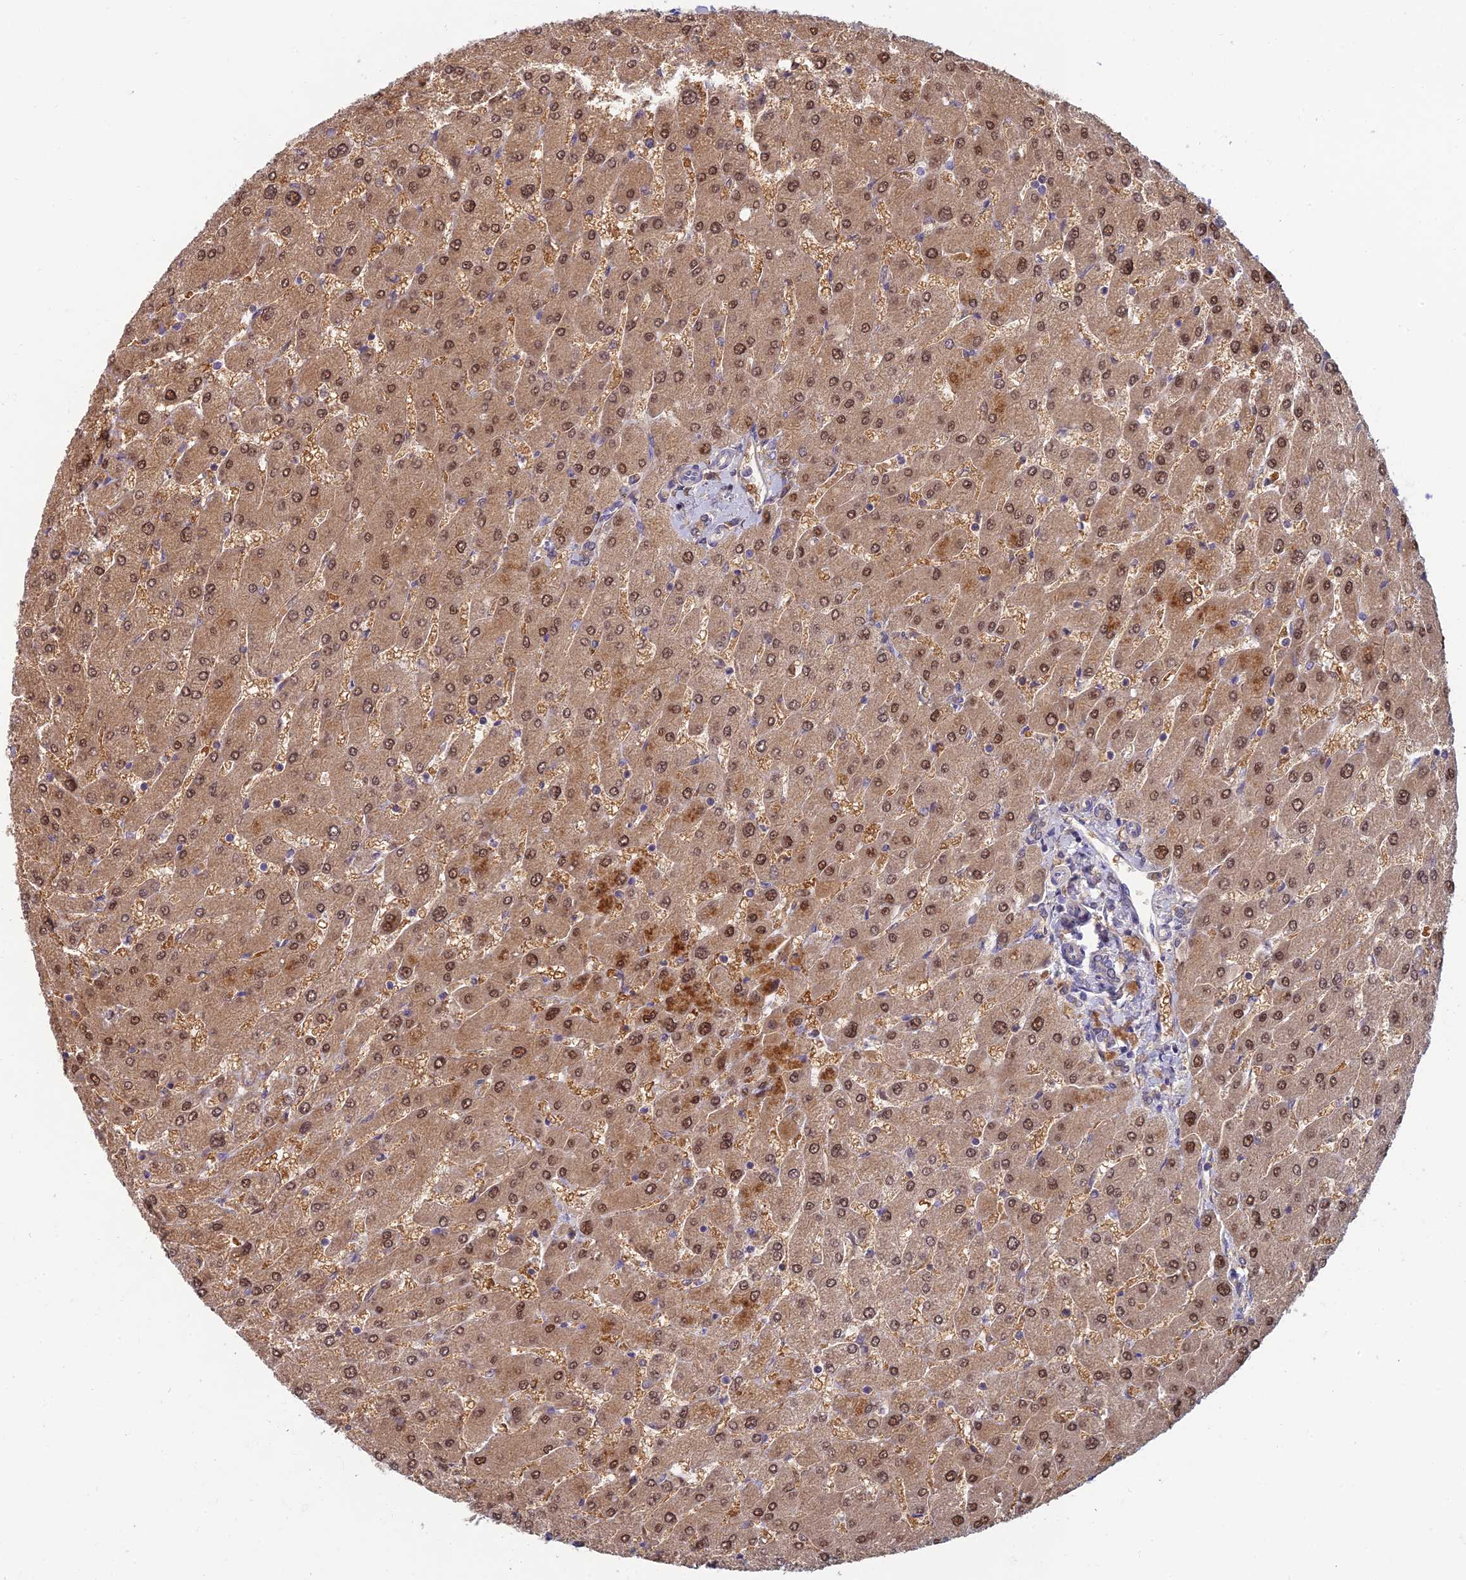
{"staining": {"intensity": "negative", "quantity": "none", "location": "none"}, "tissue": "liver", "cell_type": "Cholangiocytes", "image_type": "normal", "snomed": [{"axis": "morphology", "description": "Normal tissue, NOS"}, {"axis": "topography", "description": "Liver"}], "caption": "There is no significant expression in cholangiocytes of liver. The staining was performed using DAB to visualize the protein expression in brown, while the nuclei were stained in blue with hematoxylin (Magnification: 20x).", "gene": "SLC25A41", "patient": {"sex": "male", "age": 55}}